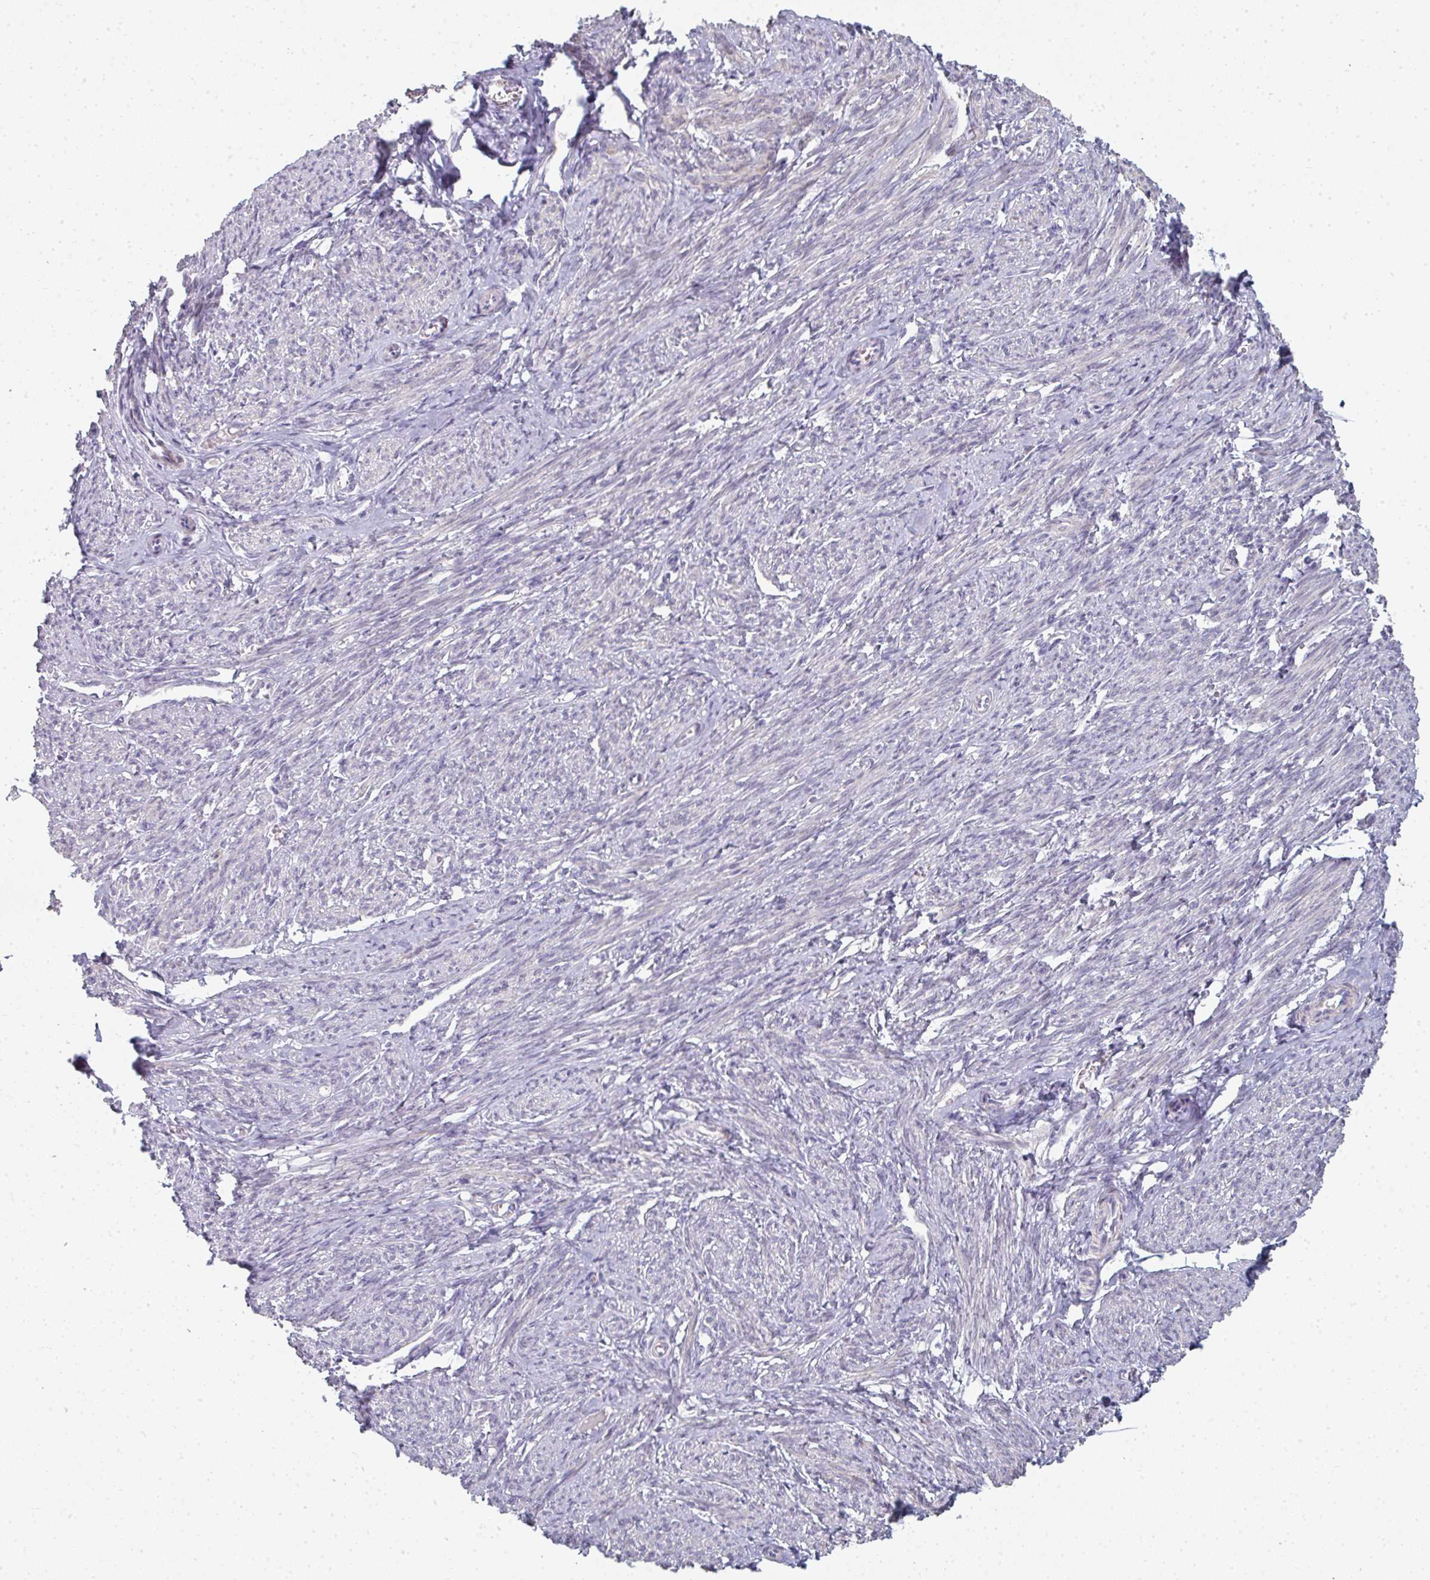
{"staining": {"intensity": "weak", "quantity": "25%-75%", "location": "cytoplasmic/membranous"}, "tissue": "smooth muscle", "cell_type": "Smooth muscle cells", "image_type": "normal", "snomed": [{"axis": "morphology", "description": "Normal tissue, NOS"}, {"axis": "topography", "description": "Smooth muscle"}], "caption": "Weak cytoplasmic/membranous protein staining is appreciated in approximately 25%-75% of smooth muscle cells in smooth muscle.", "gene": "A1CF", "patient": {"sex": "female", "age": 65}}